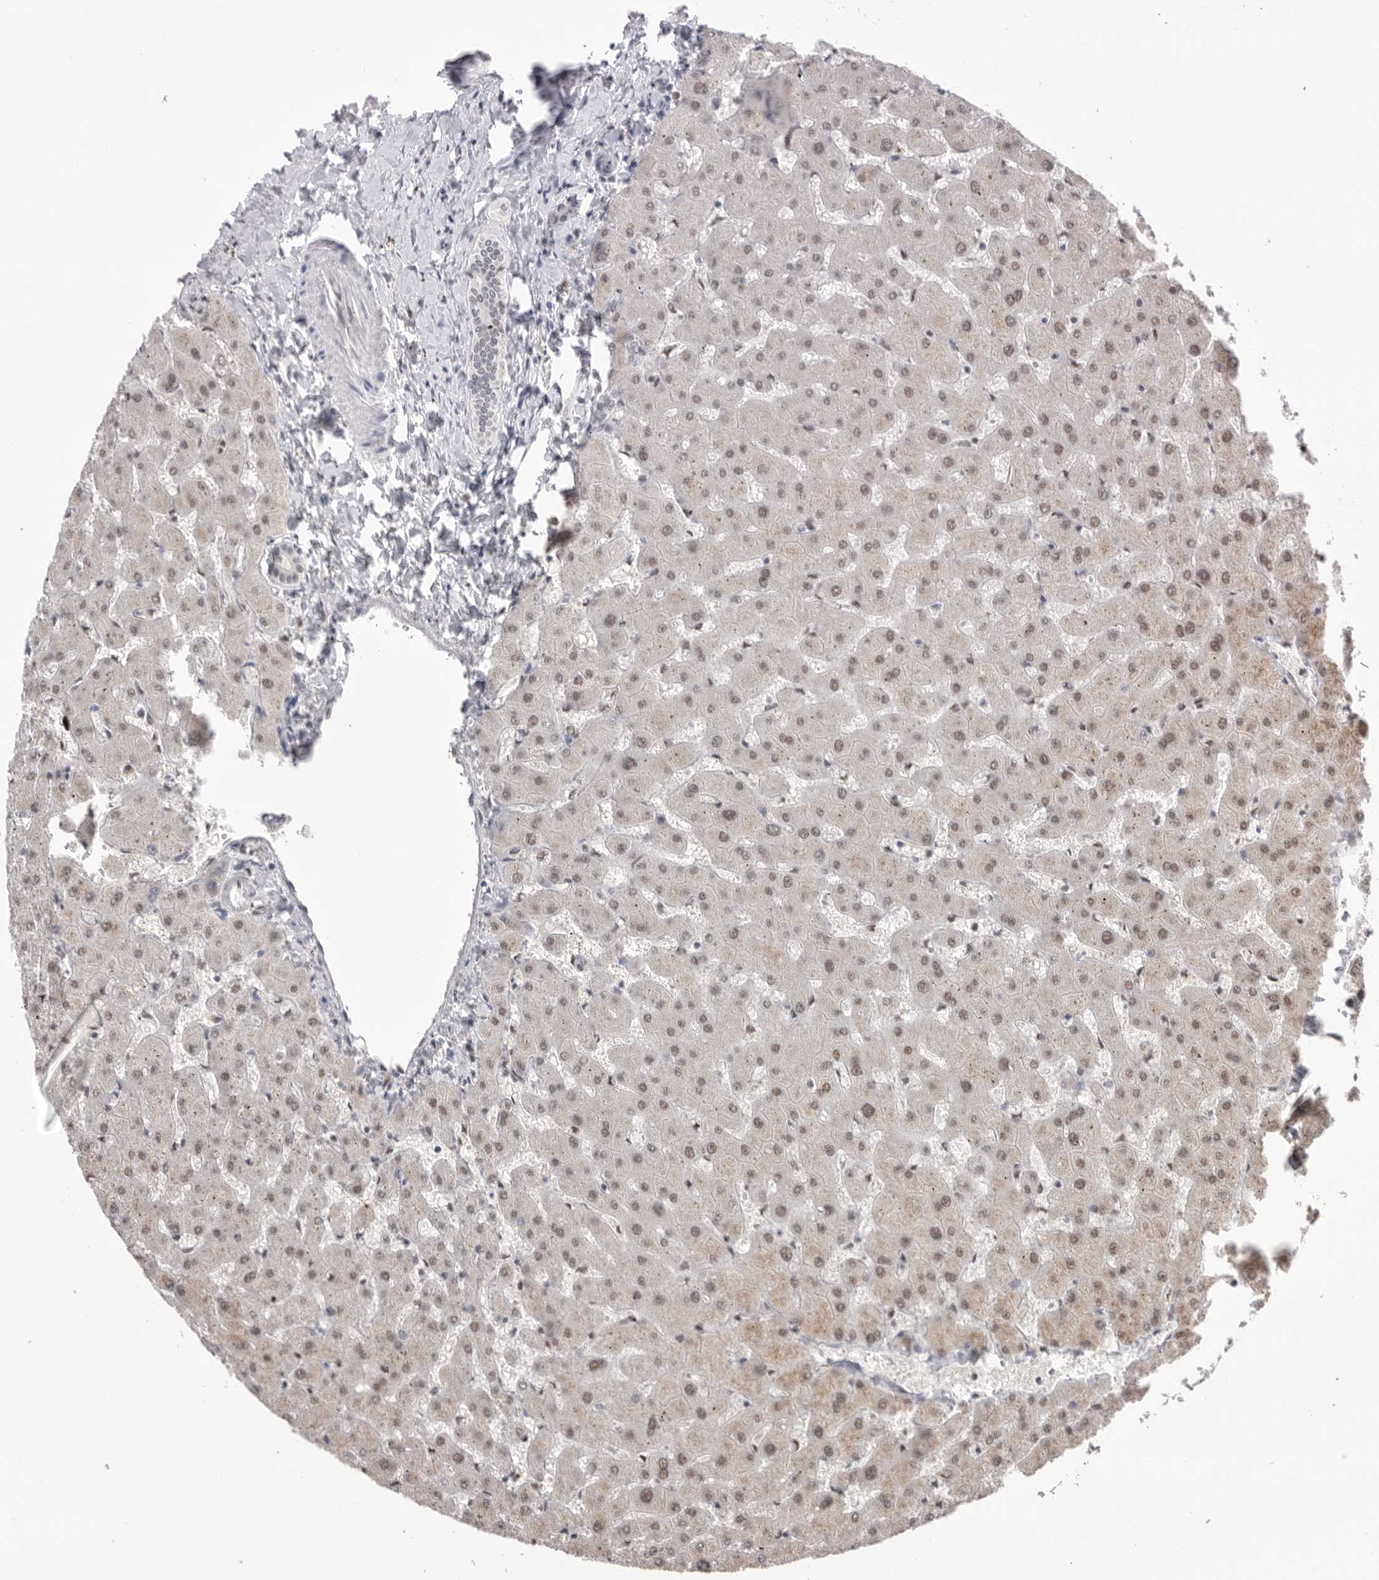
{"staining": {"intensity": "negative", "quantity": "none", "location": "none"}, "tissue": "liver", "cell_type": "Cholangiocytes", "image_type": "normal", "snomed": [{"axis": "morphology", "description": "Normal tissue, NOS"}, {"axis": "topography", "description": "Liver"}], "caption": "Protein analysis of normal liver displays no significant expression in cholangiocytes.", "gene": "BCLAF3", "patient": {"sex": "female", "age": 63}}